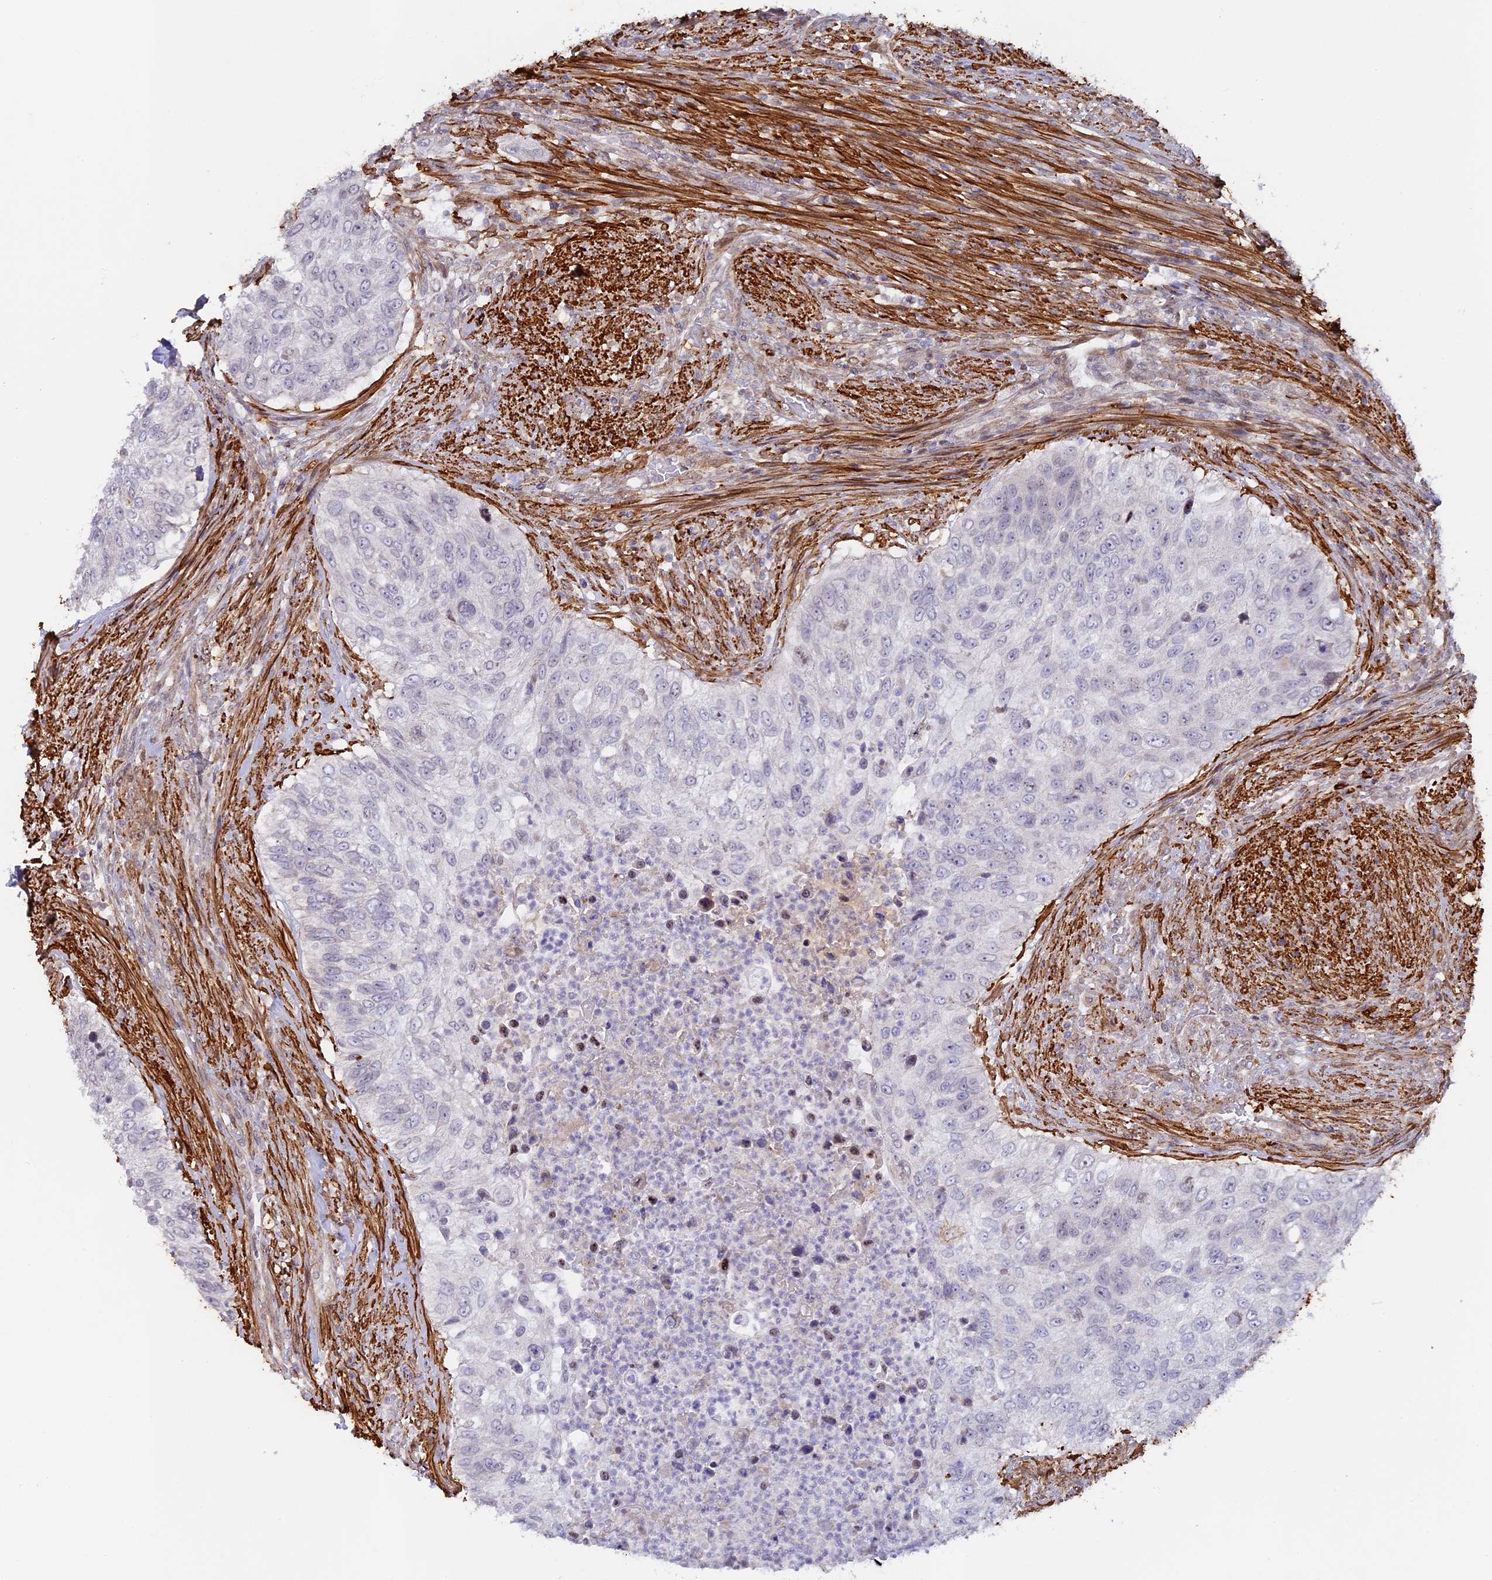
{"staining": {"intensity": "negative", "quantity": "none", "location": "none"}, "tissue": "urothelial cancer", "cell_type": "Tumor cells", "image_type": "cancer", "snomed": [{"axis": "morphology", "description": "Urothelial carcinoma, High grade"}, {"axis": "topography", "description": "Urinary bladder"}], "caption": "A histopathology image of human urothelial cancer is negative for staining in tumor cells. The staining was performed using DAB to visualize the protein expression in brown, while the nuclei were stained in blue with hematoxylin (Magnification: 20x).", "gene": "CCDC154", "patient": {"sex": "female", "age": 60}}